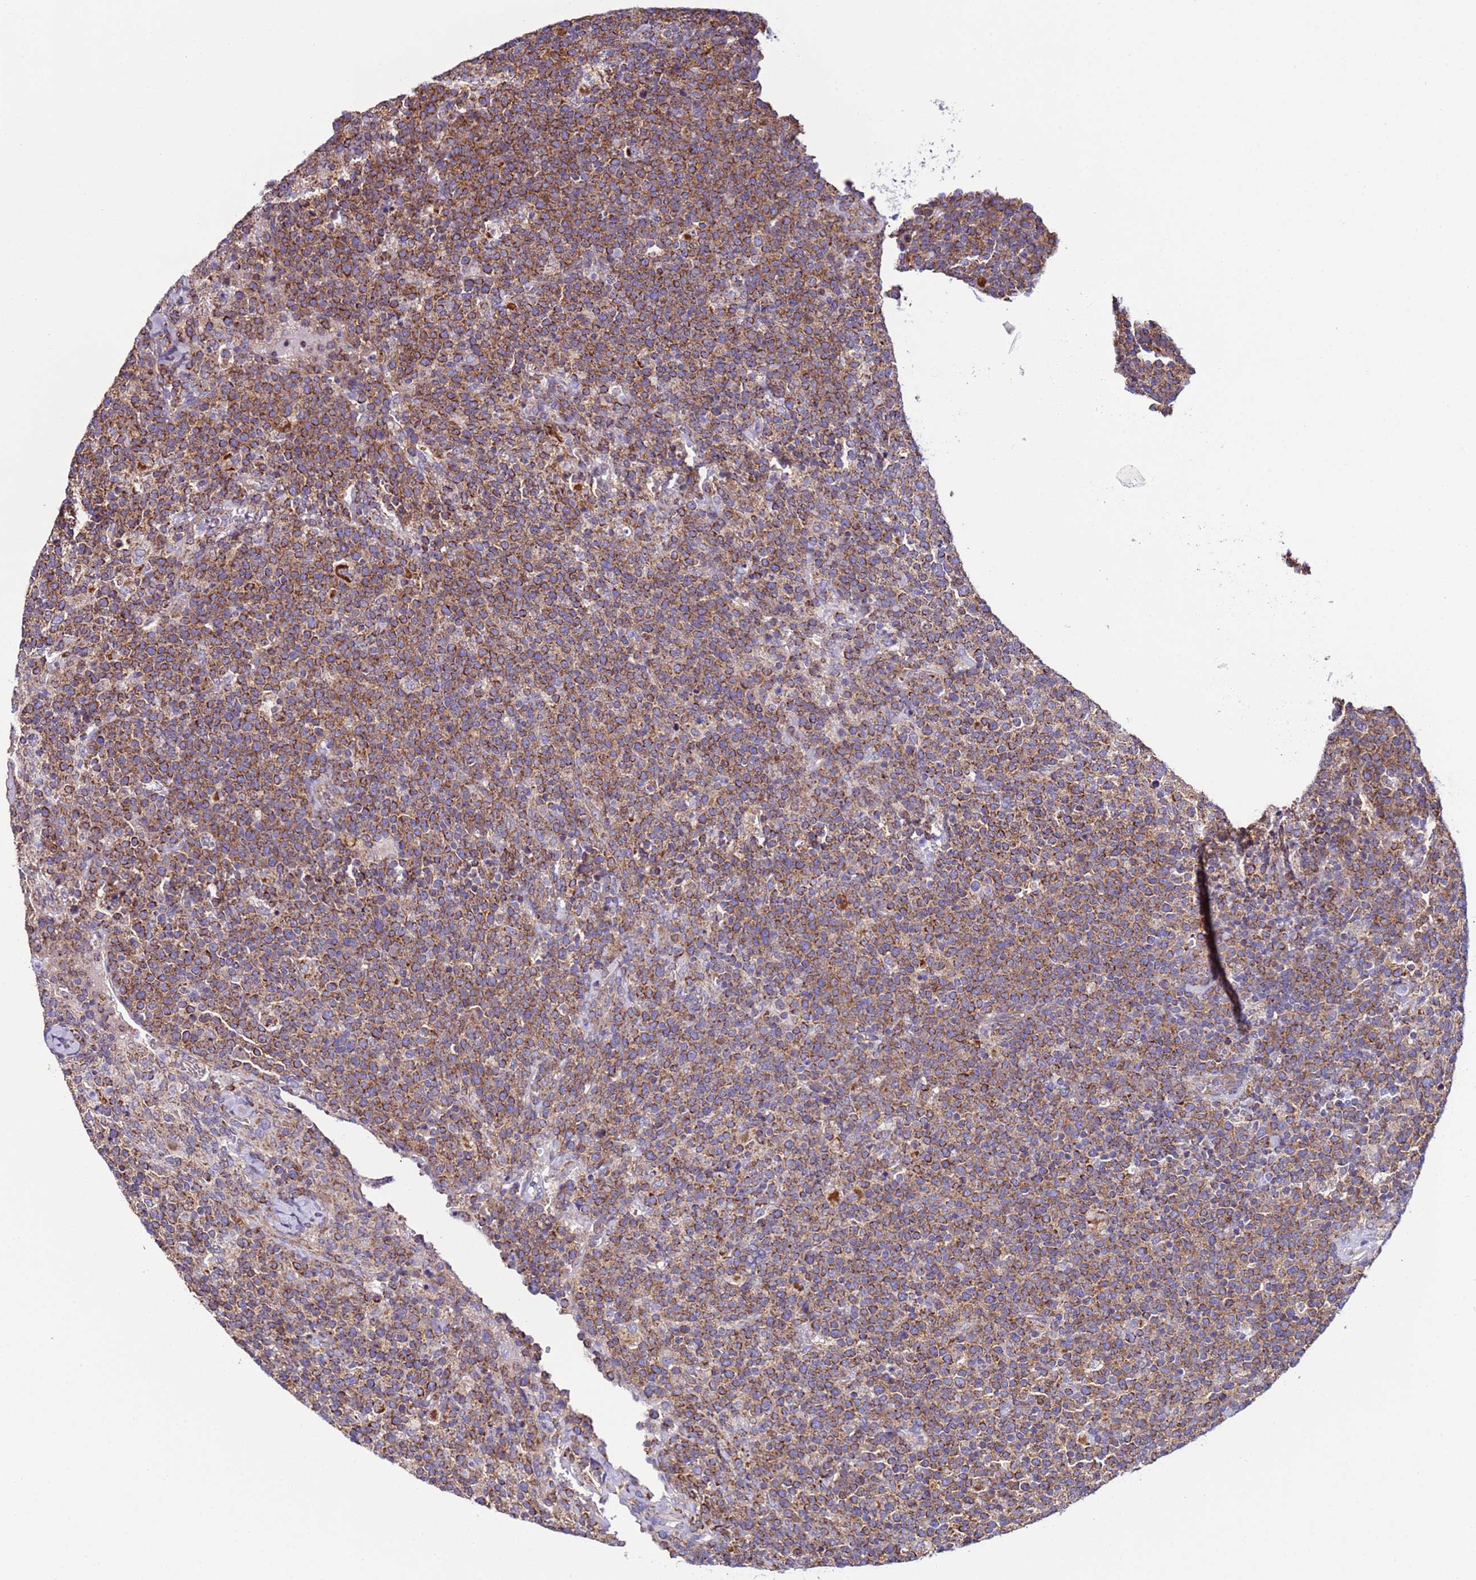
{"staining": {"intensity": "moderate", "quantity": ">75%", "location": "cytoplasmic/membranous"}, "tissue": "lymphoma", "cell_type": "Tumor cells", "image_type": "cancer", "snomed": [{"axis": "morphology", "description": "Malignant lymphoma, non-Hodgkin's type, High grade"}, {"axis": "topography", "description": "Lymph node"}], "caption": "An IHC micrograph of tumor tissue is shown. Protein staining in brown labels moderate cytoplasmic/membranous positivity in malignant lymphoma, non-Hodgkin's type (high-grade) within tumor cells.", "gene": "AHI1", "patient": {"sex": "male", "age": 61}}